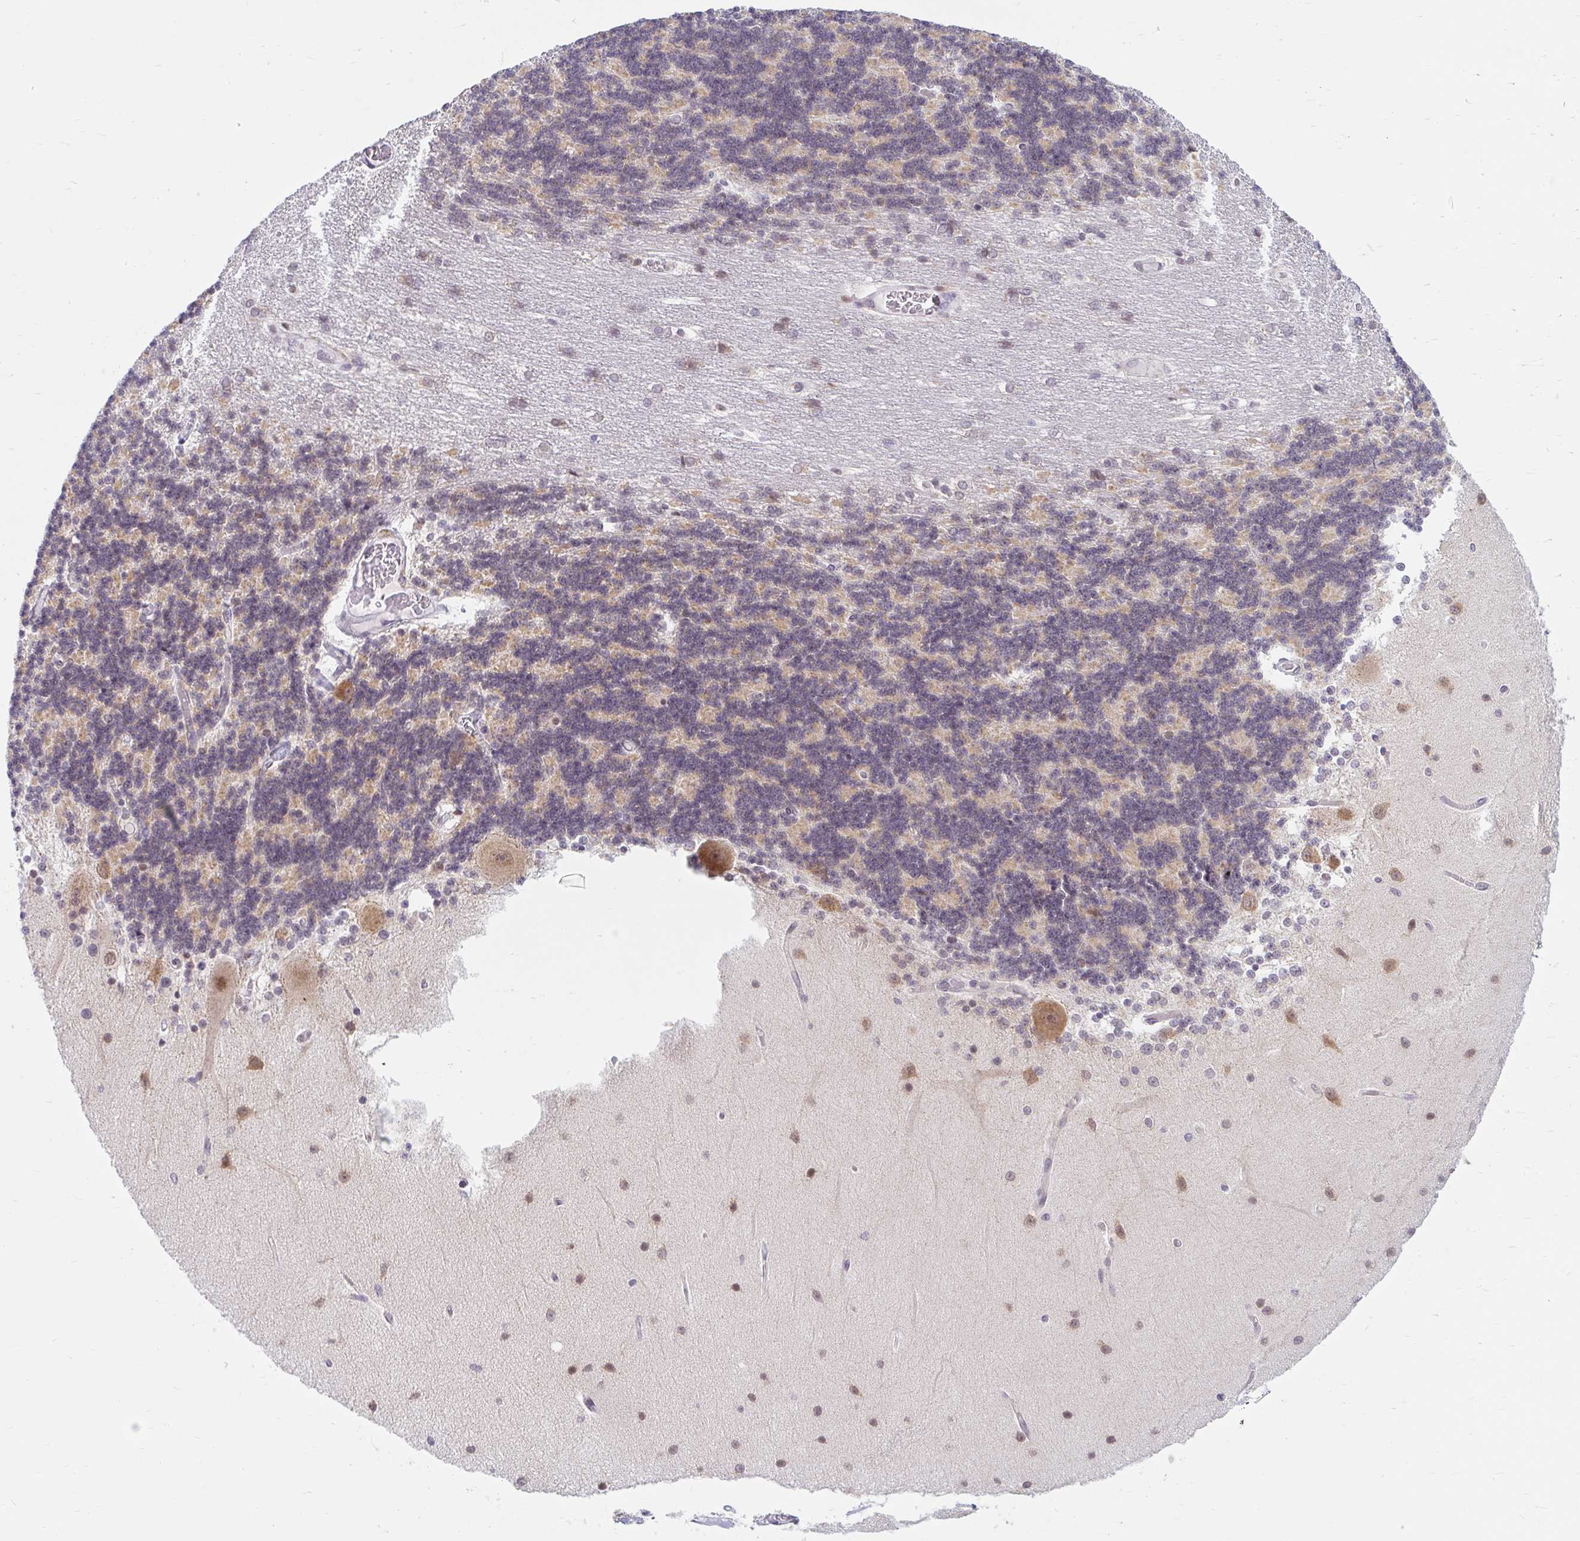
{"staining": {"intensity": "moderate", "quantity": "<25%", "location": "cytoplasmic/membranous"}, "tissue": "cerebellum", "cell_type": "Cells in granular layer", "image_type": "normal", "snomed": [{"axis": "morphology", "description": "Normal tissue, NOS"}, {"axis": "topography", "description": "Cerebellum"}], "caption": "Immunohistochemistry of benign cerebellum shows low levels of moderate cytoplasmic/membranous positivity in about <25% of cells in granular layer. The staining is performed using DAB (3,3'-diaminobenzidine) brown chromogen to label protein expression. The nuclei are counter-stained blue using hematoxylin.", "gene": "SRSF10", "patient": {"sex": "female", "age": 54}}